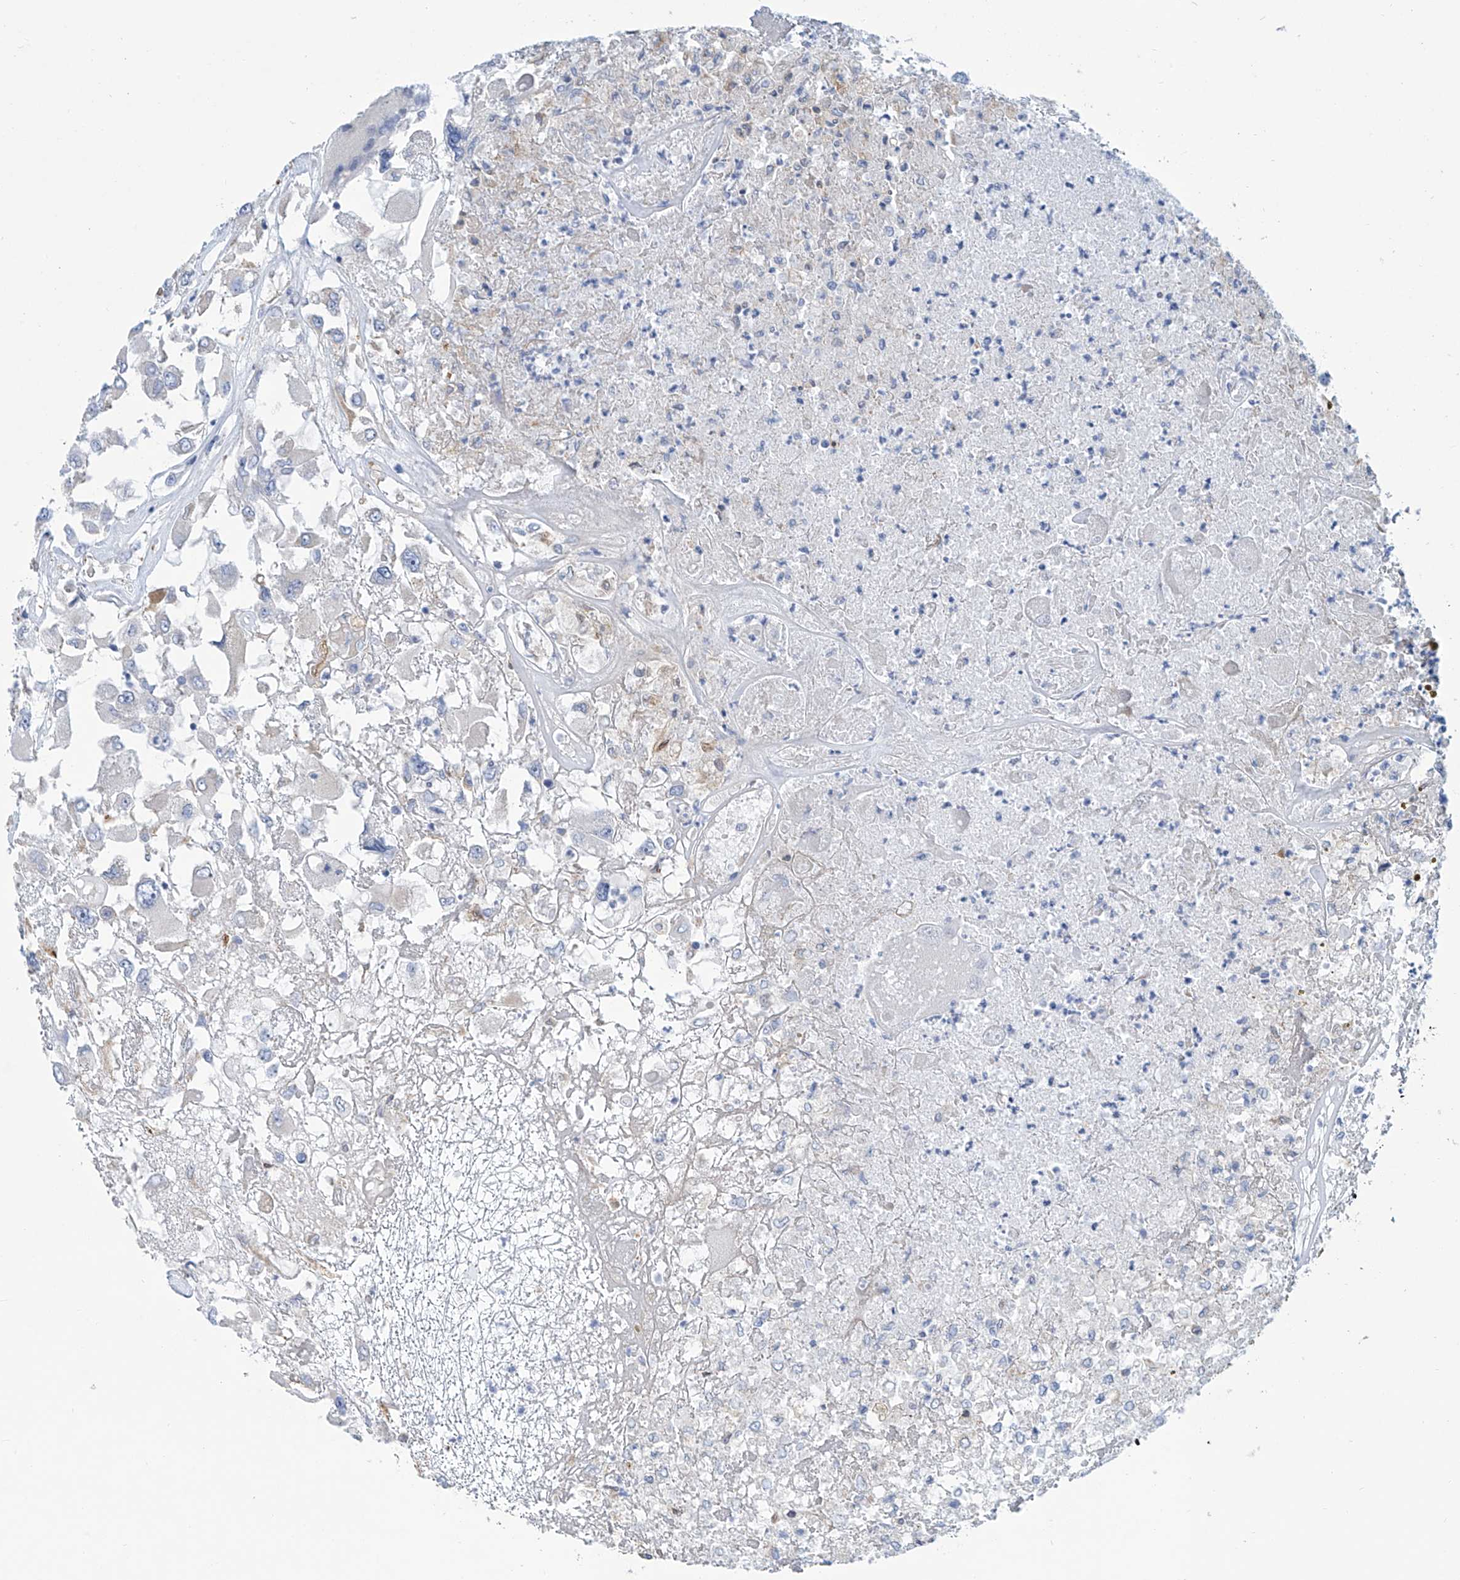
{"staining": {"intensity": "negative", "quantity": "none", "location": "none"}, "tissue": "renal cancer", "cell_type": "Tumor cells", "image_type": "cancer", "snomed": [{"axis": "morphology", "description": "Adenocarcinoma, NOS"}, {"axis": "topography", "description": "Kidney"}], "caption": "The image displays no staining of tumor cells in renal cancer (adenocarcinoma).", "gene": "TNN", "patient": {"sex": "female", "age": 52}}